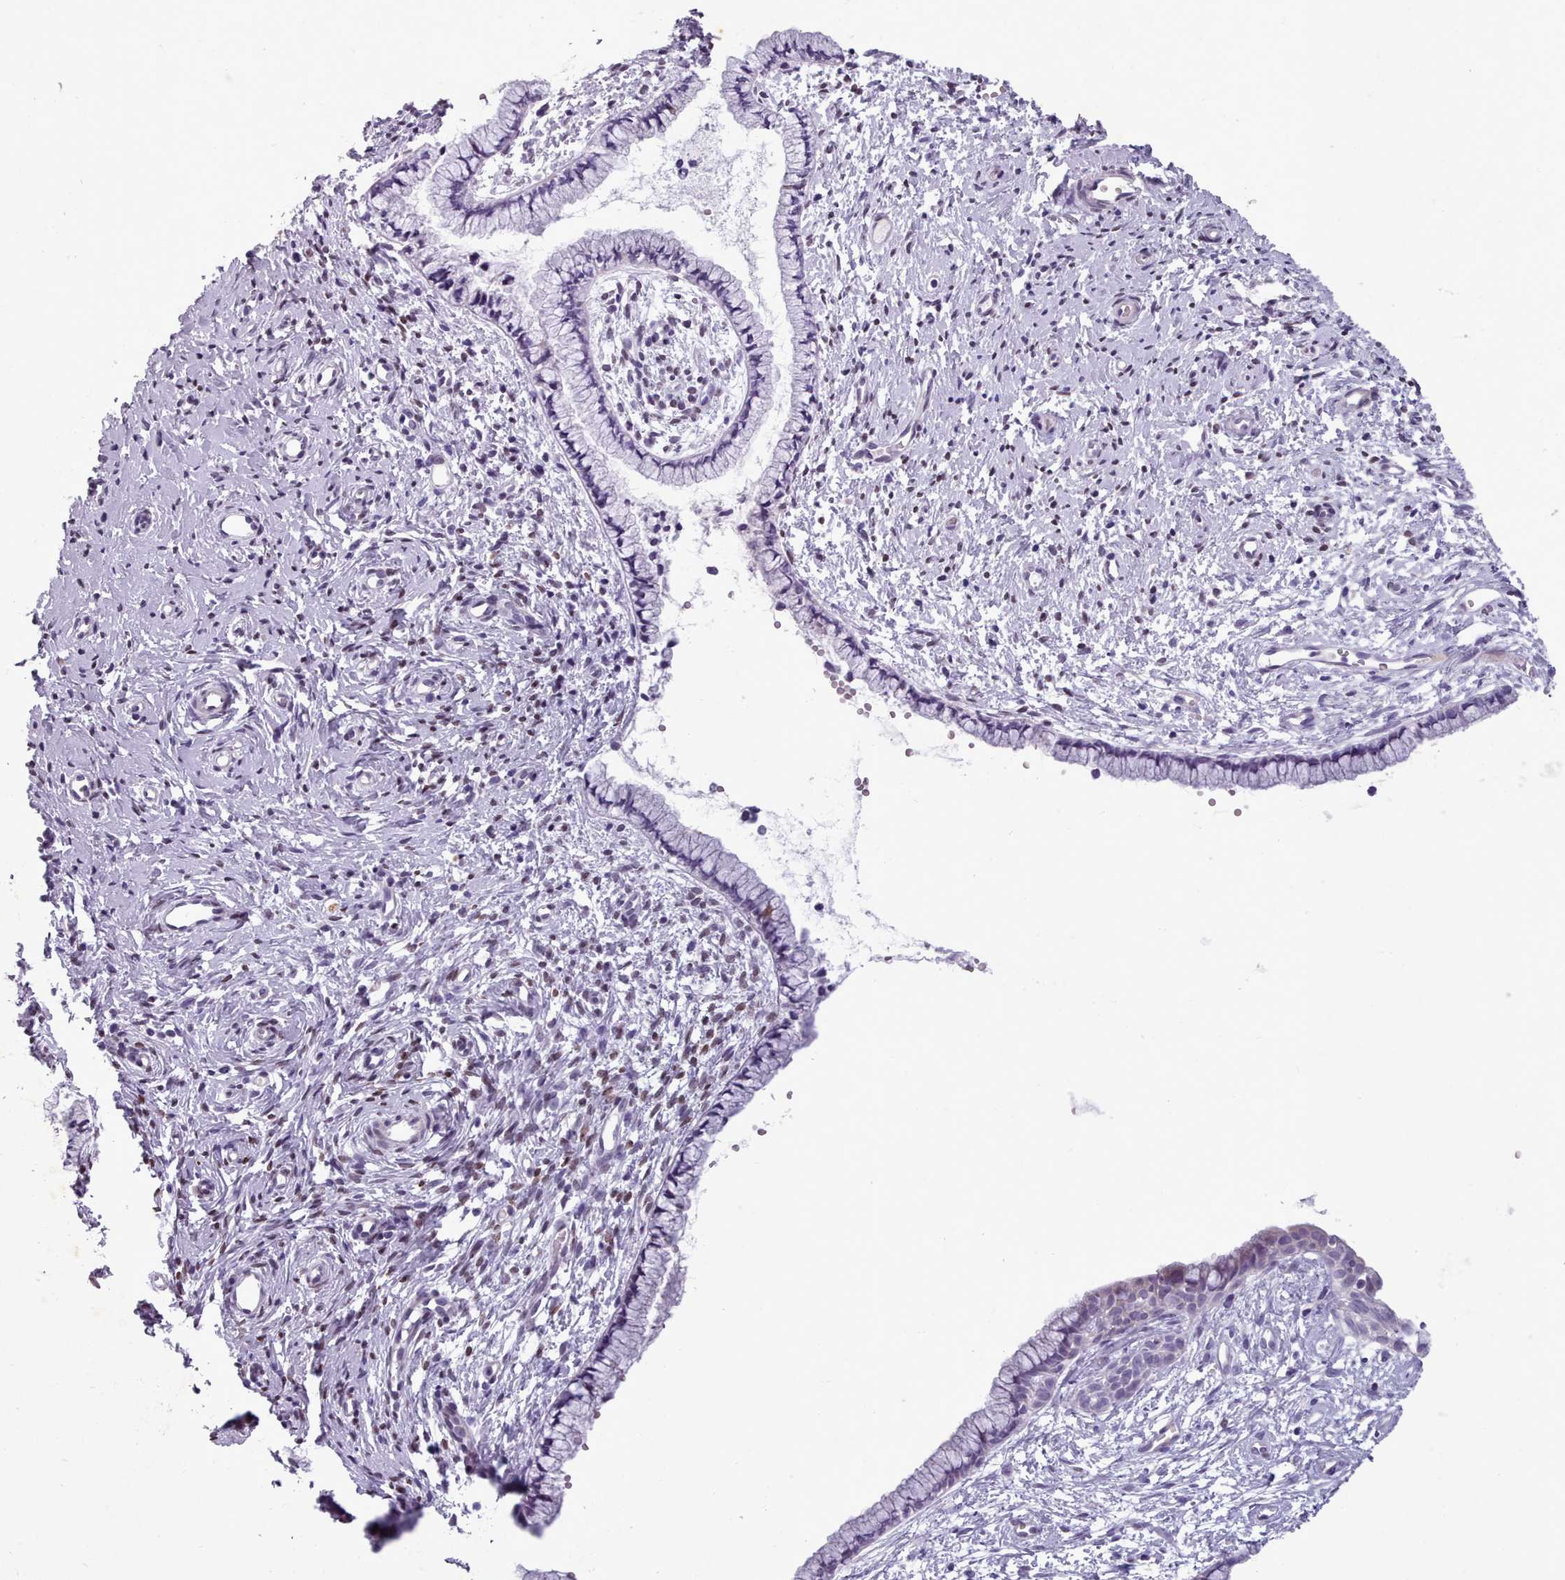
{"staining": {"intensity": "negative", "quantity": "none", "location": "none"}, "tissue": "cervix", "cell_type": "Glandular cells", "image_type": "normal", "snomed": [{"axis": "morphology", "description": "Normal tissue, NOS"}, {"axis": "topography", "description": "Cervix"}], "caption": "Immunohistochemistry (IHC) of benign human cervix shows no positivity in glandular cells. (Brightfield microscopy of DAB immunohistochemistry (IHC) at high magnification).", "gene": "KCNT2", "patient": {"sex": "female", "age": 57}}